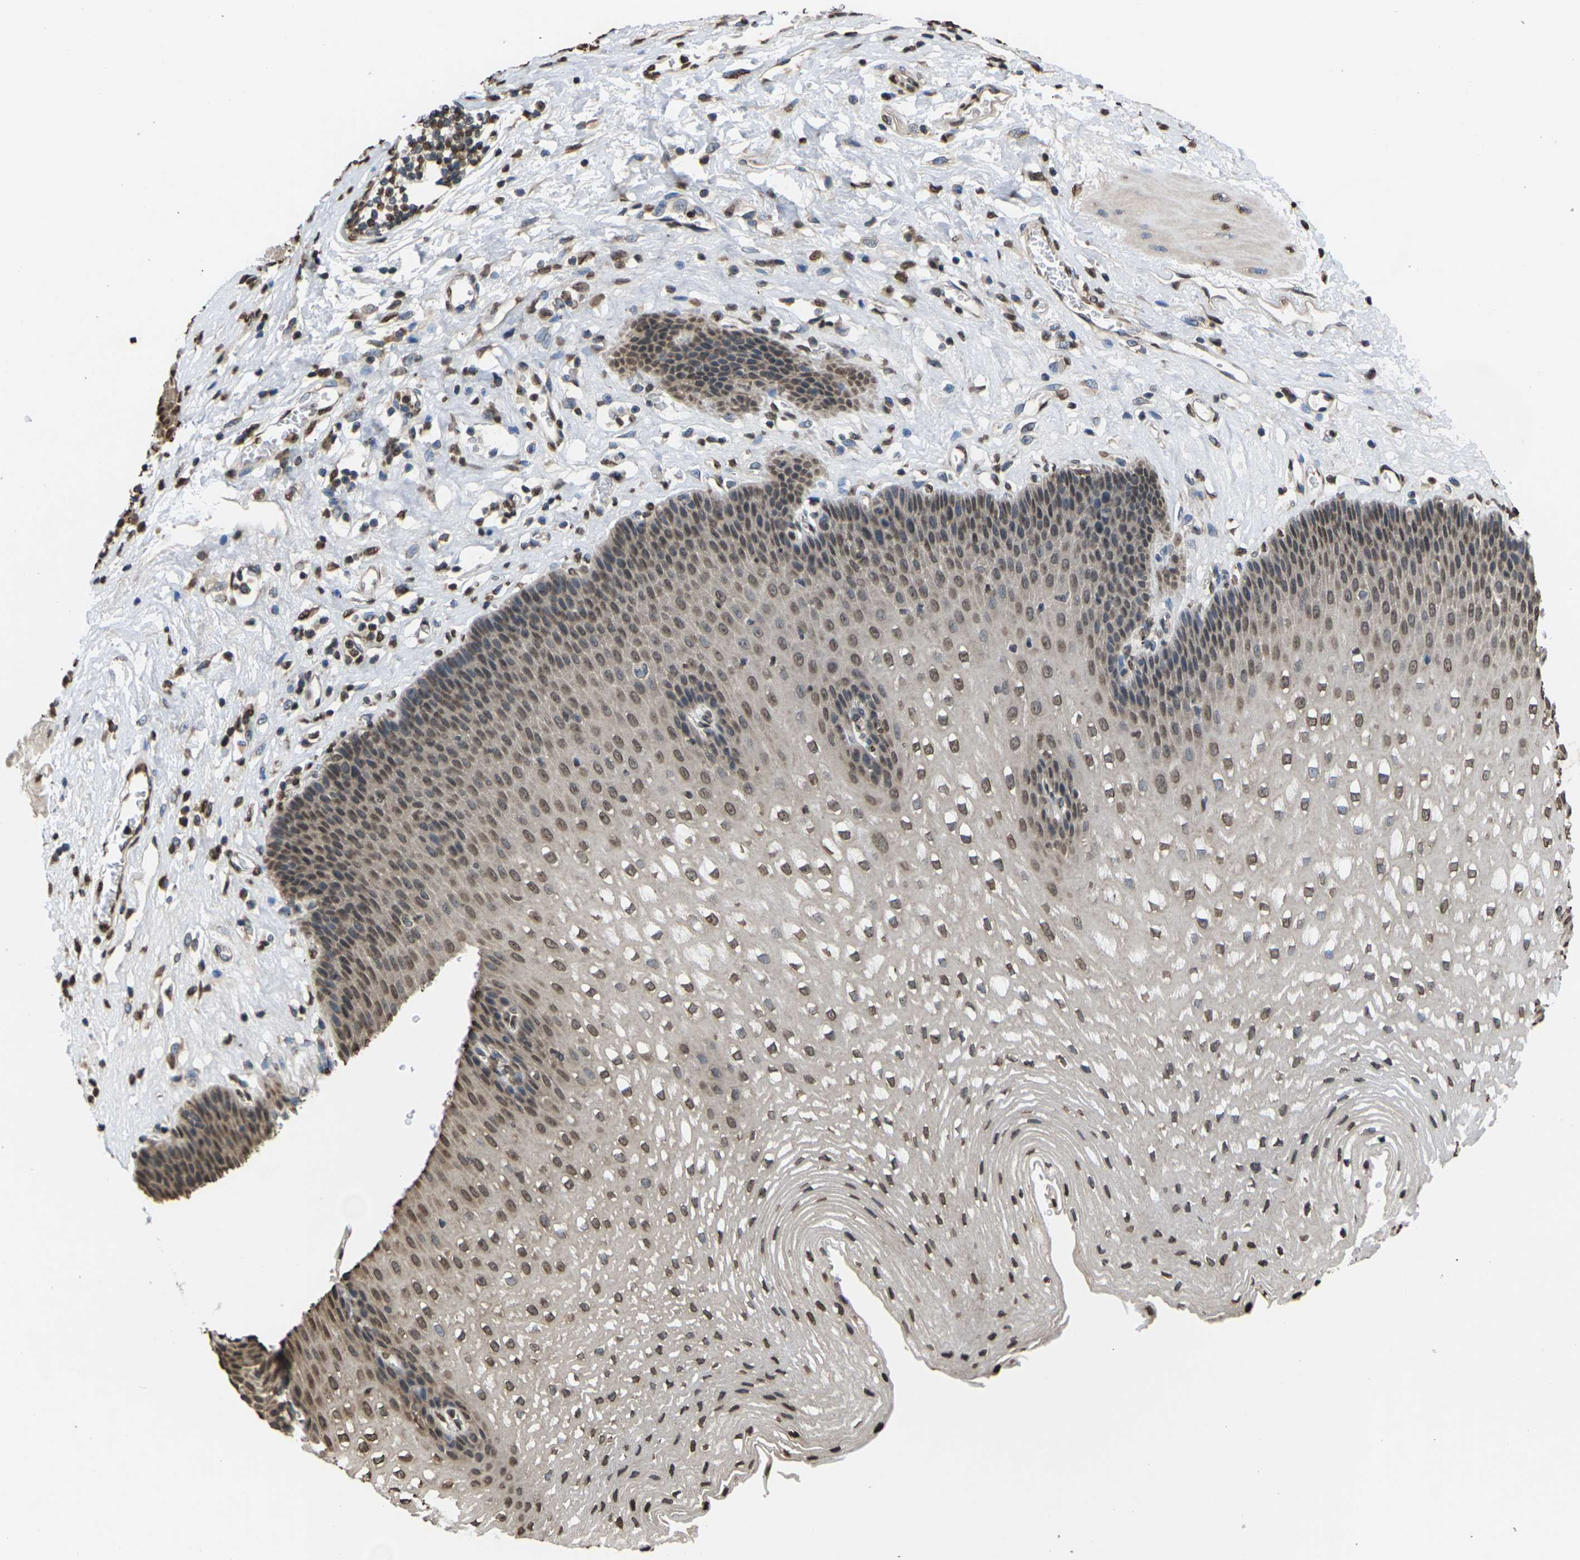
{"staining": {"intensity": "moderate", "quantity": ">75%", "location": "nuclear"}, "tissue": "esophagus", "cell_type": "Squamous epithelial cells", "image_type": "normal", "snomed": [{"axis": "morphology", "description": "Normal tissue, NOS"}, {"axis": "topography", "description": "Esophagus"}], "caption": "High-power microscopy captured an IHC photomicrograph of unremarkable esophagus, revealing moderate nuclear staining in approximately >75% of squamous epithelial cells. Ihc stains the protein in brown and the nuclei are stained blue.", "gene": "EMSY", "patient": {"sex": "male", "age": 48}}